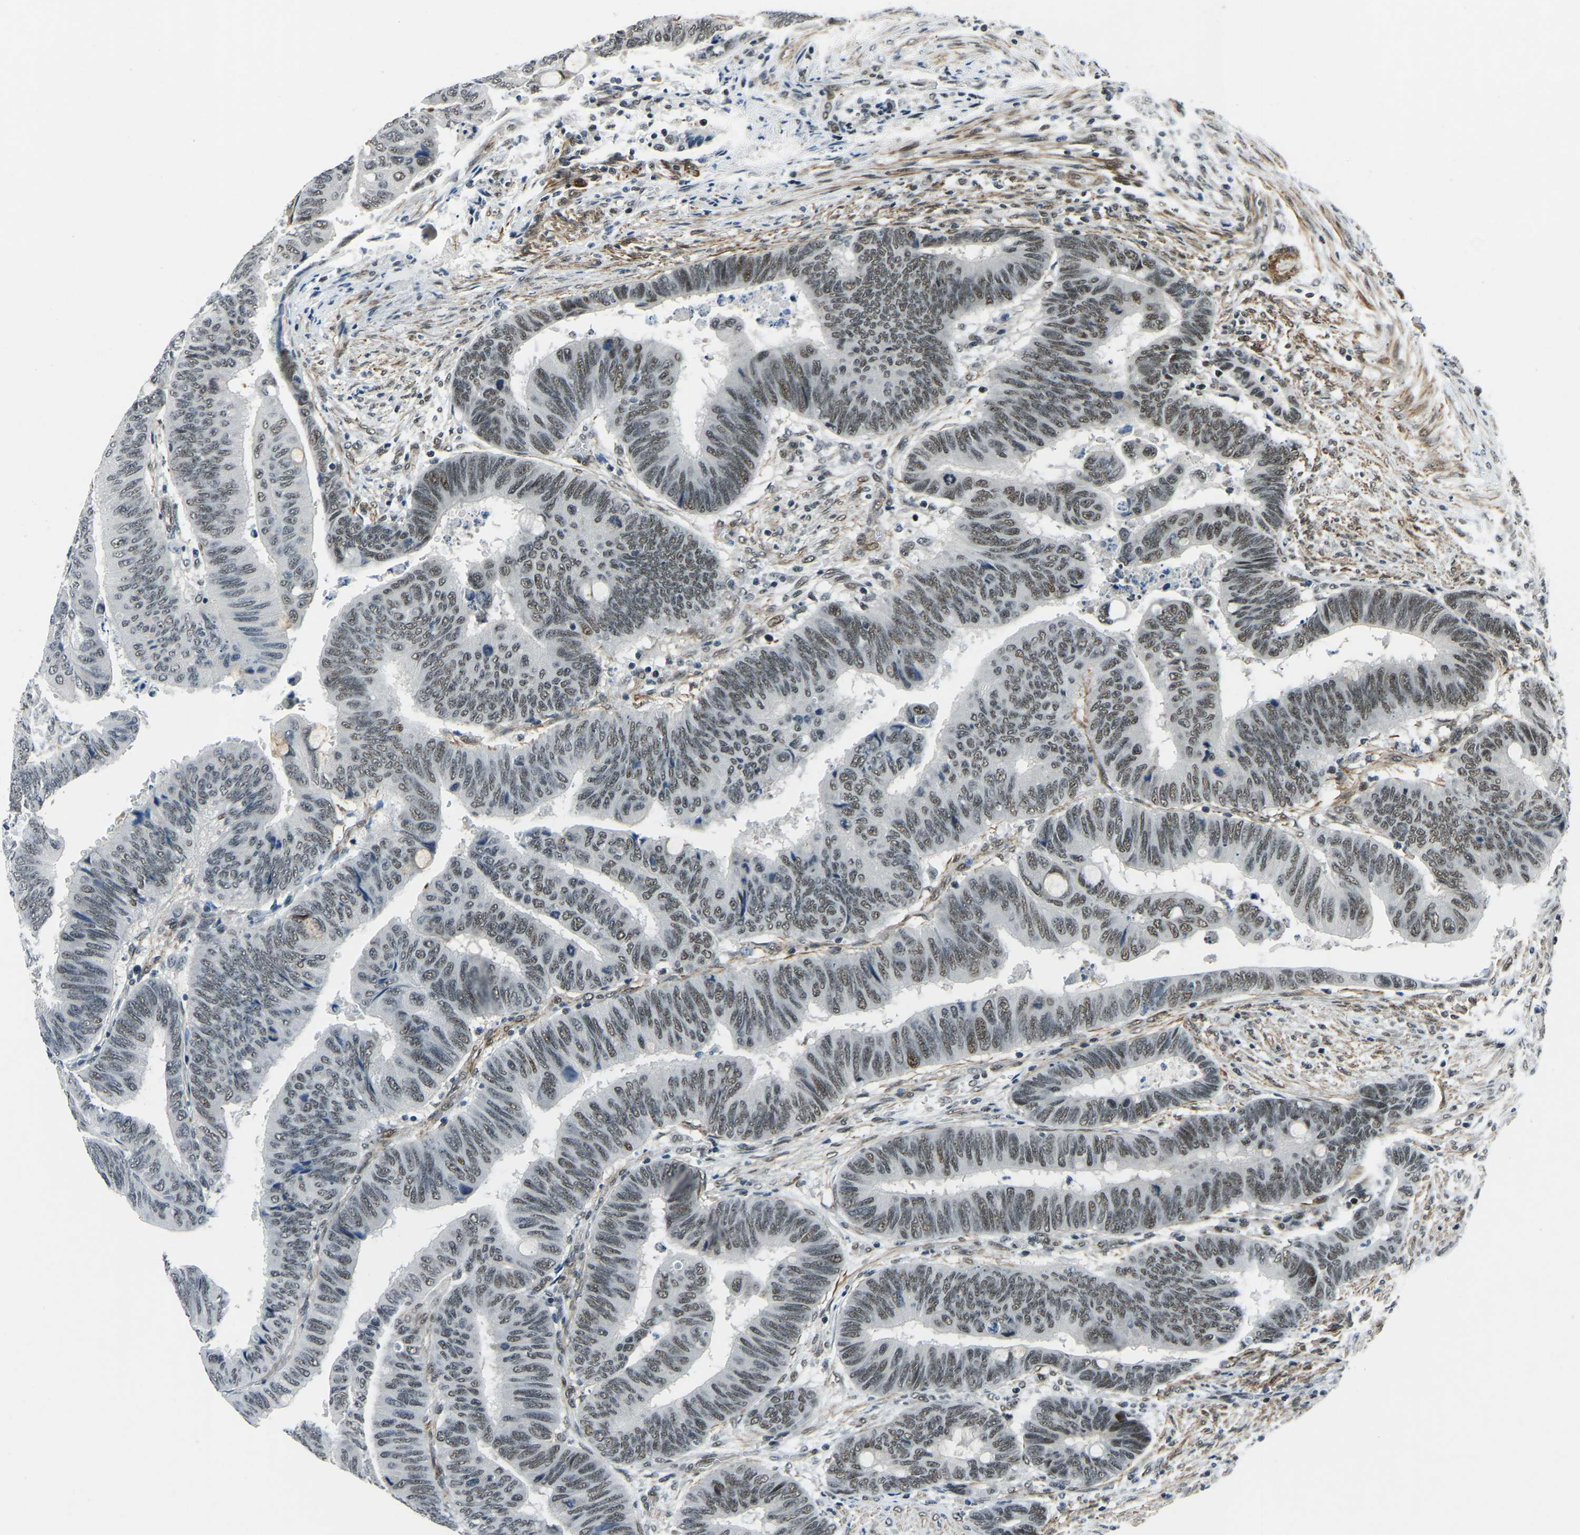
{"staining": {"intensity": "weak", "quantity": ">75%", "location": "nuclear"}, "tissue": "colorectal cancer", "cell_type": "Tumor cells", "image_type": "cancer", "snomed": [{"axis": "morphology", "description": "Normal tissue, NOS"}, {"axis": "morphology", "description": "Adenocarcinoma, NOS"}, {"axis": "topography", "description": "Rectum"}, {"axis": "topography", "description": "Peripheral nerve tissue"}], "caption": "Human adenocarcinoma (colorectal) stained for a protein (brown) exhibits weak nuclear positive expression in approximately >75% of tumor cells.", "gene": "PRCC", "patient": {"sex": "male", "age": 92}}